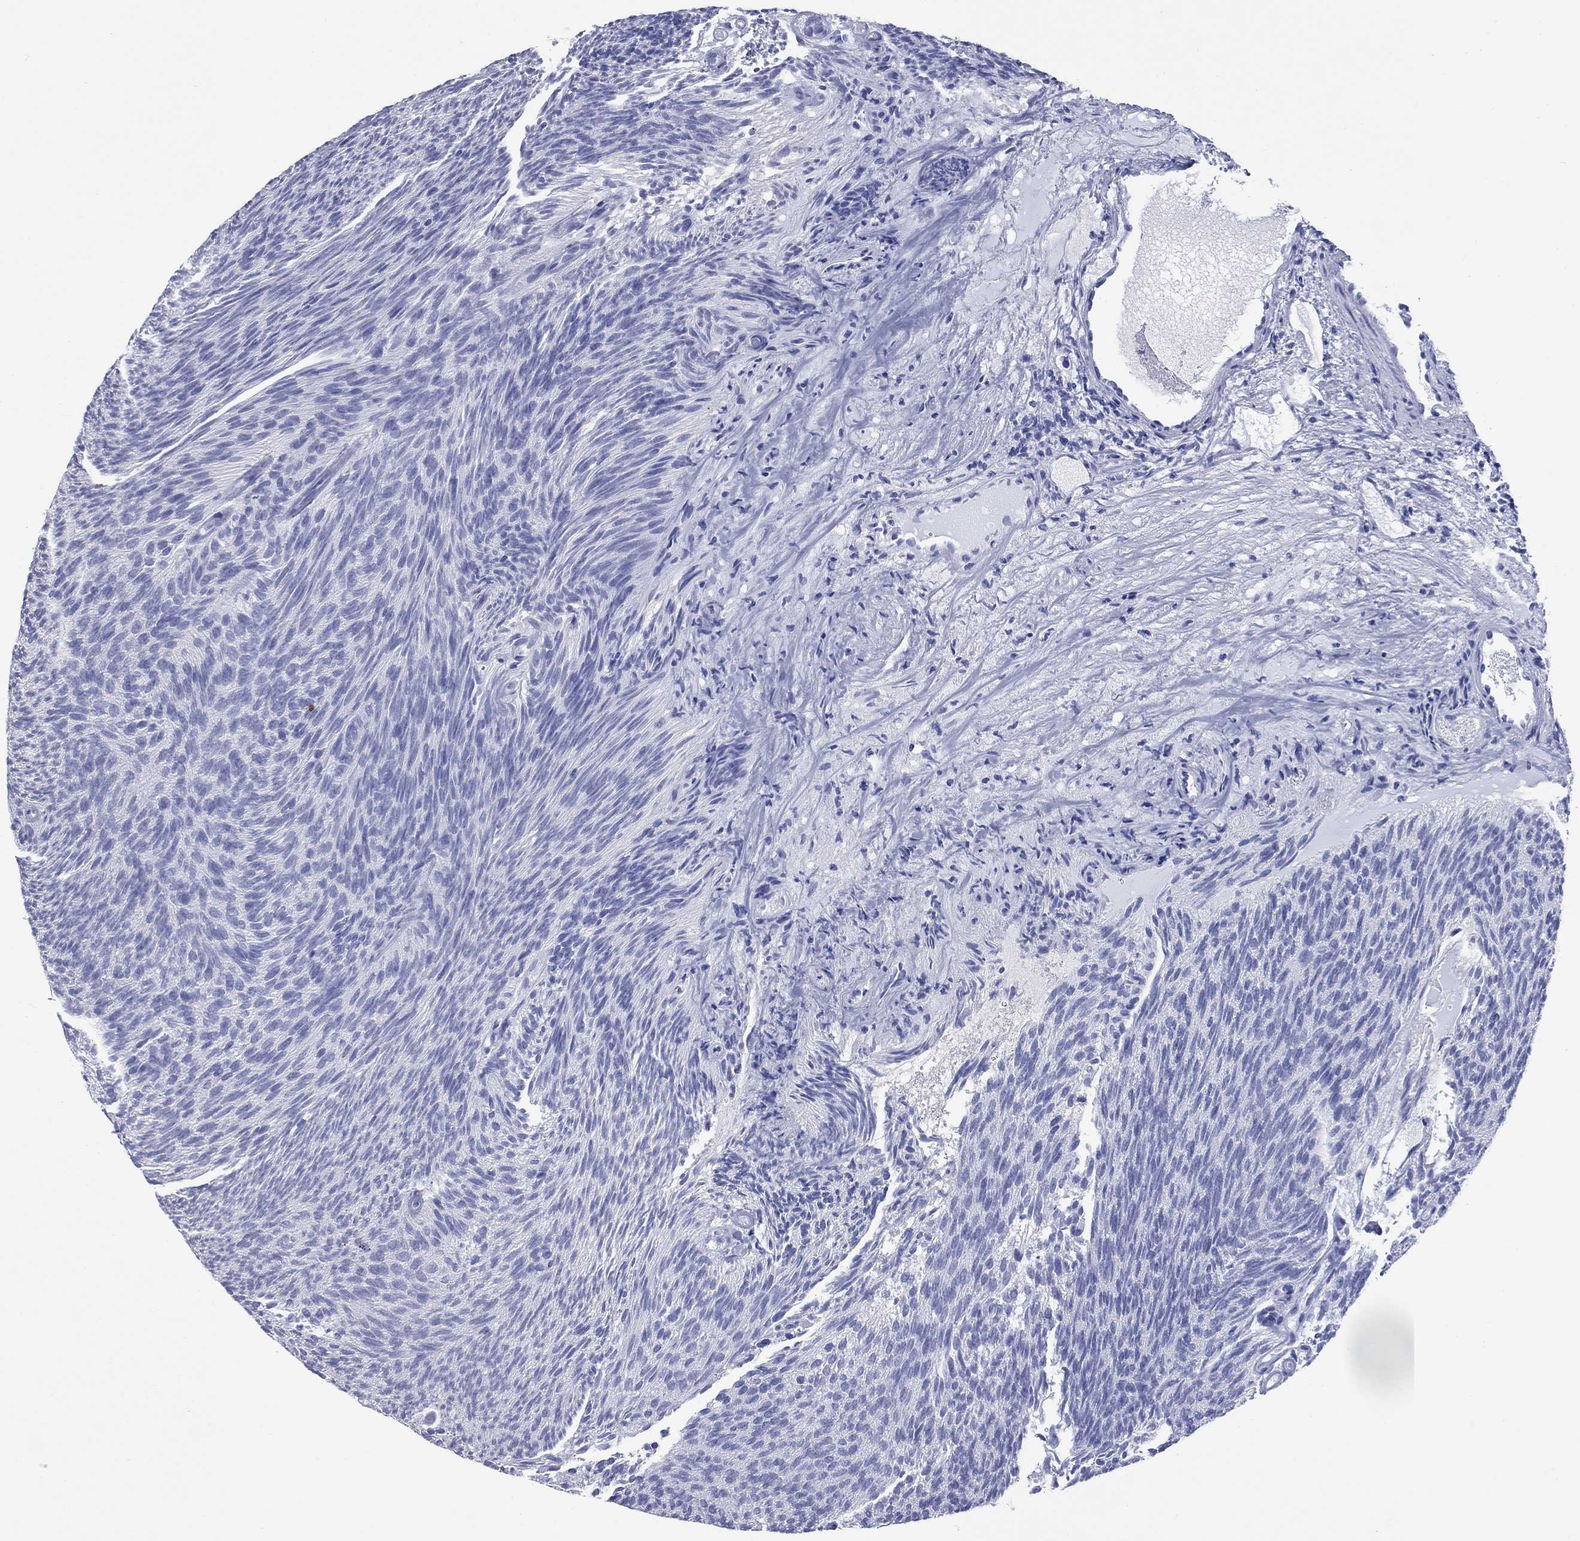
{"staining": {"intensity": "negative", "quantity": "none", "location": "none"}, "tissue": "urothelial cancer", "cell_type": "Tumor cells", "image_type": "cancer", "snomed": [{"axis": "morphology", "description": "Urothelial carcinoma, Low grade"}, {"axis": "topography", "description": "Urinary bladder"}], "caption": "IHC image of neoplastic tissue: low-grade urothelial carcinoma stained with DAB shows no significant protein positivity in tumor cells.", "gene": "CCNA1", "patient": {"sex": "male", "age": 77}}